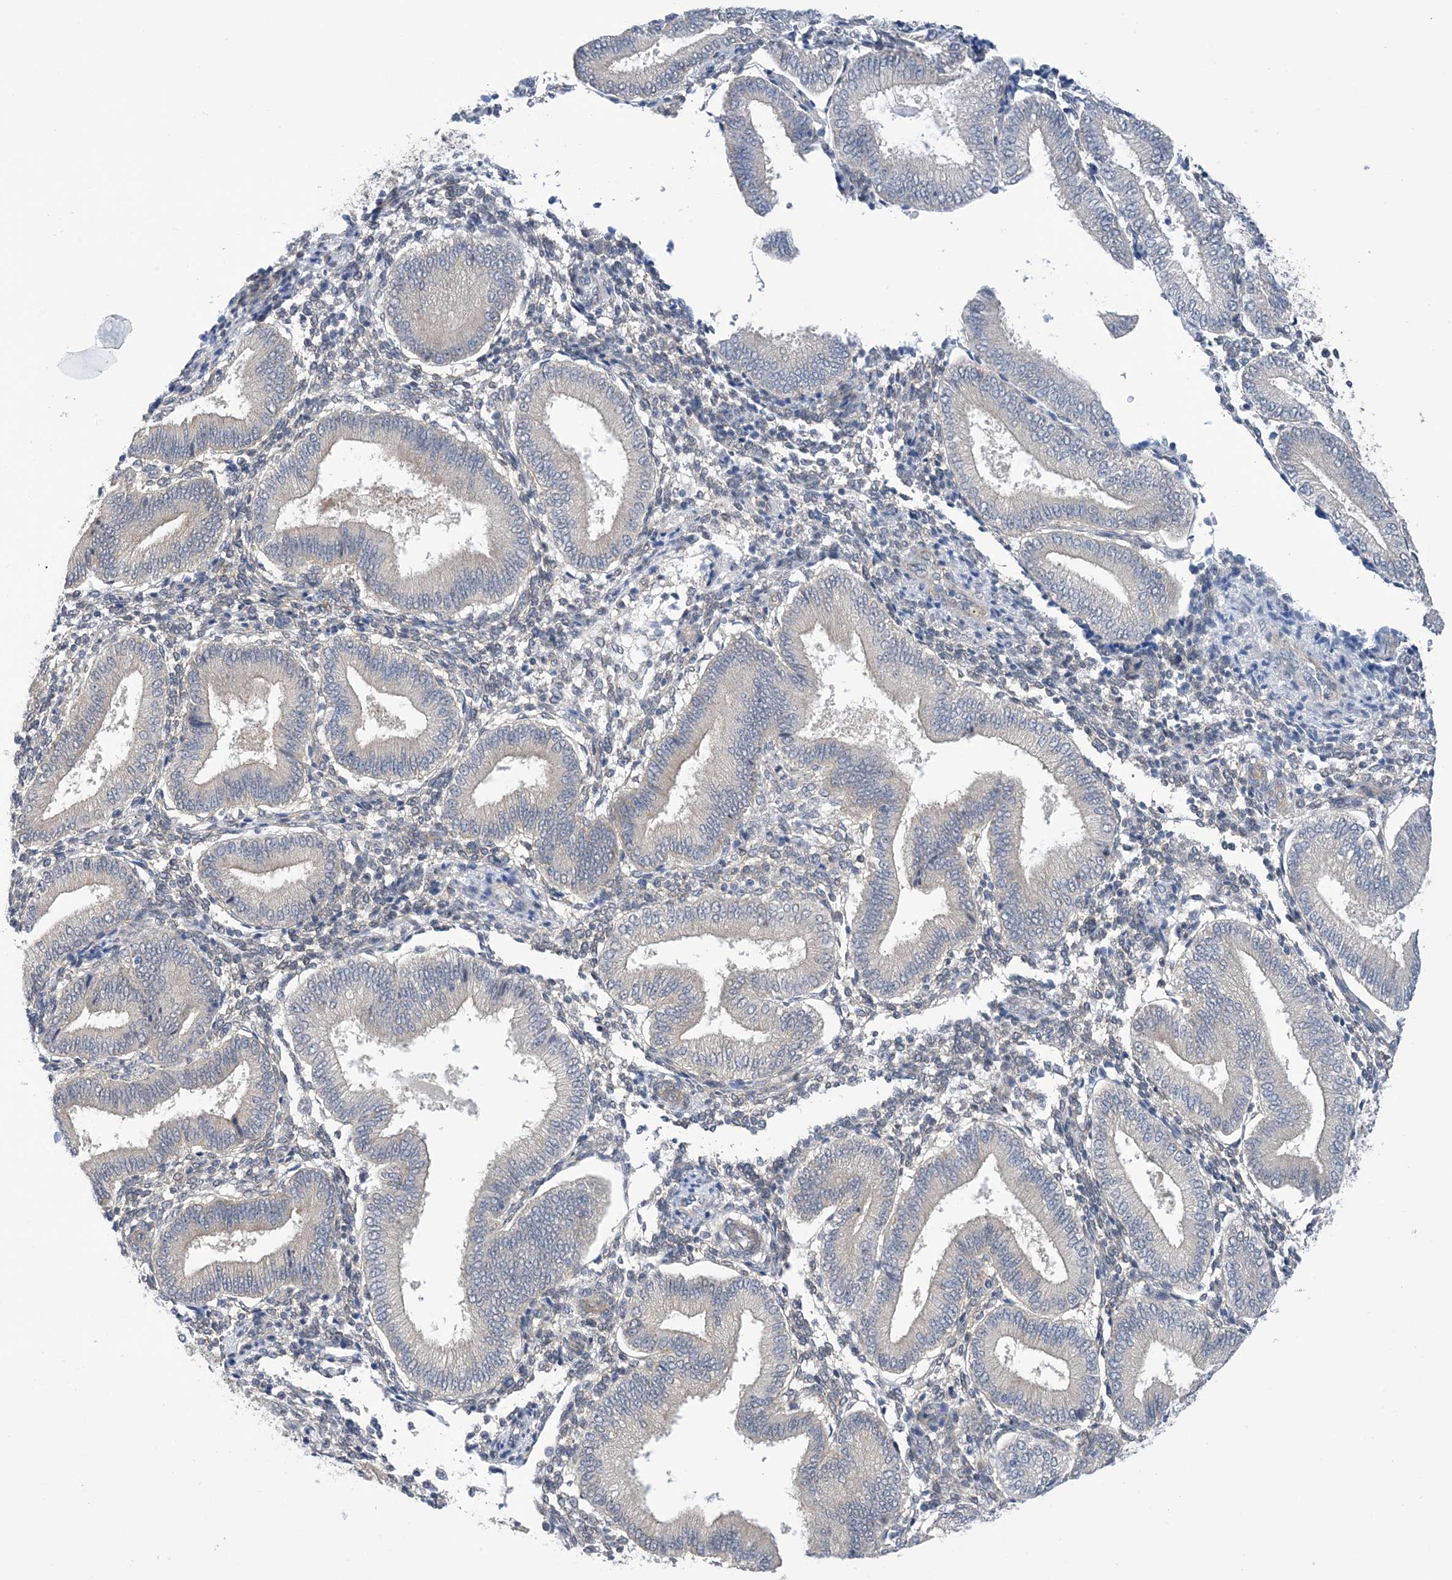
{"staining": {"intensity": "negative", "quantity": "none", "location": "none"}, "tissue": "endometrium", "cell_type": "Cells in endometrial stroma", "image_type": "normal", "snomed": [{"axis": "morphology", "description": "Normal tissue, NOS"}, {"axis": "topography", "description": "Endometrium"}], "caption": "Image shows no significant protein expression in cells in endometrial stroma of normal endometrium.", "gene": "EHBP1", "patient": {"sex": "female", "age": 39}}